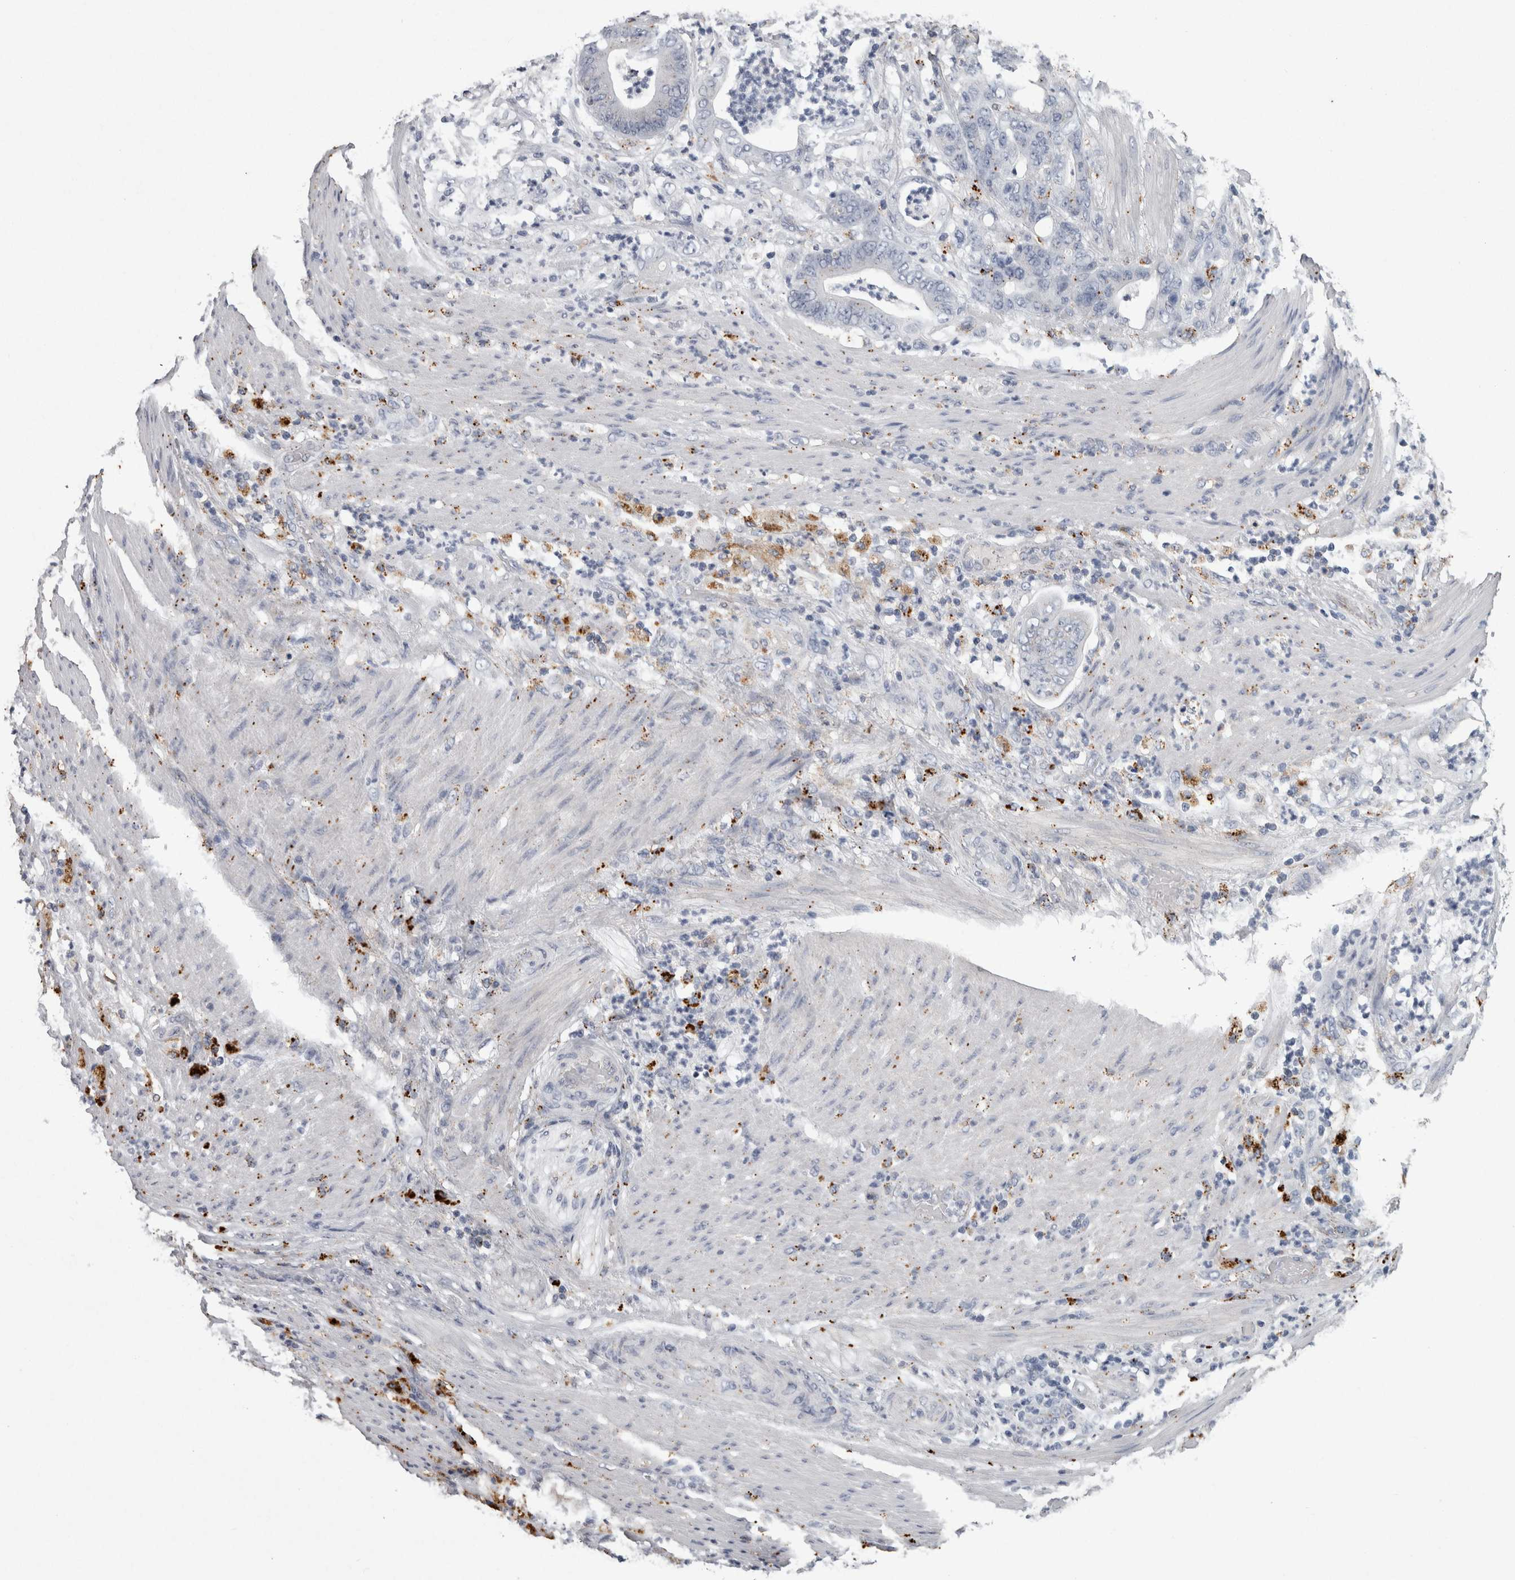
{"staining": {"intensity": "moderate", "quantity": "<25%", "location": "cytoplasmic/membranous"}, "tissue": "stomach cancer", "cell_type": "Tumor cells", "image_type": "cancer", "snomed": [{"axis": "morphology", "description": "Adenocarcinoma, NOS"}, {"axis": "topography", "description": "Stomach"}], "caption": "The immunohistochemical stain shows moderate cytoplasmic/membranous expression in tumor cells of stomach cancer tissue. (brown staining indicates protein expression, while blue staining denotes nuclei).", "gene": "DPP7", "patient": {"sex": "female", "age": 73}}